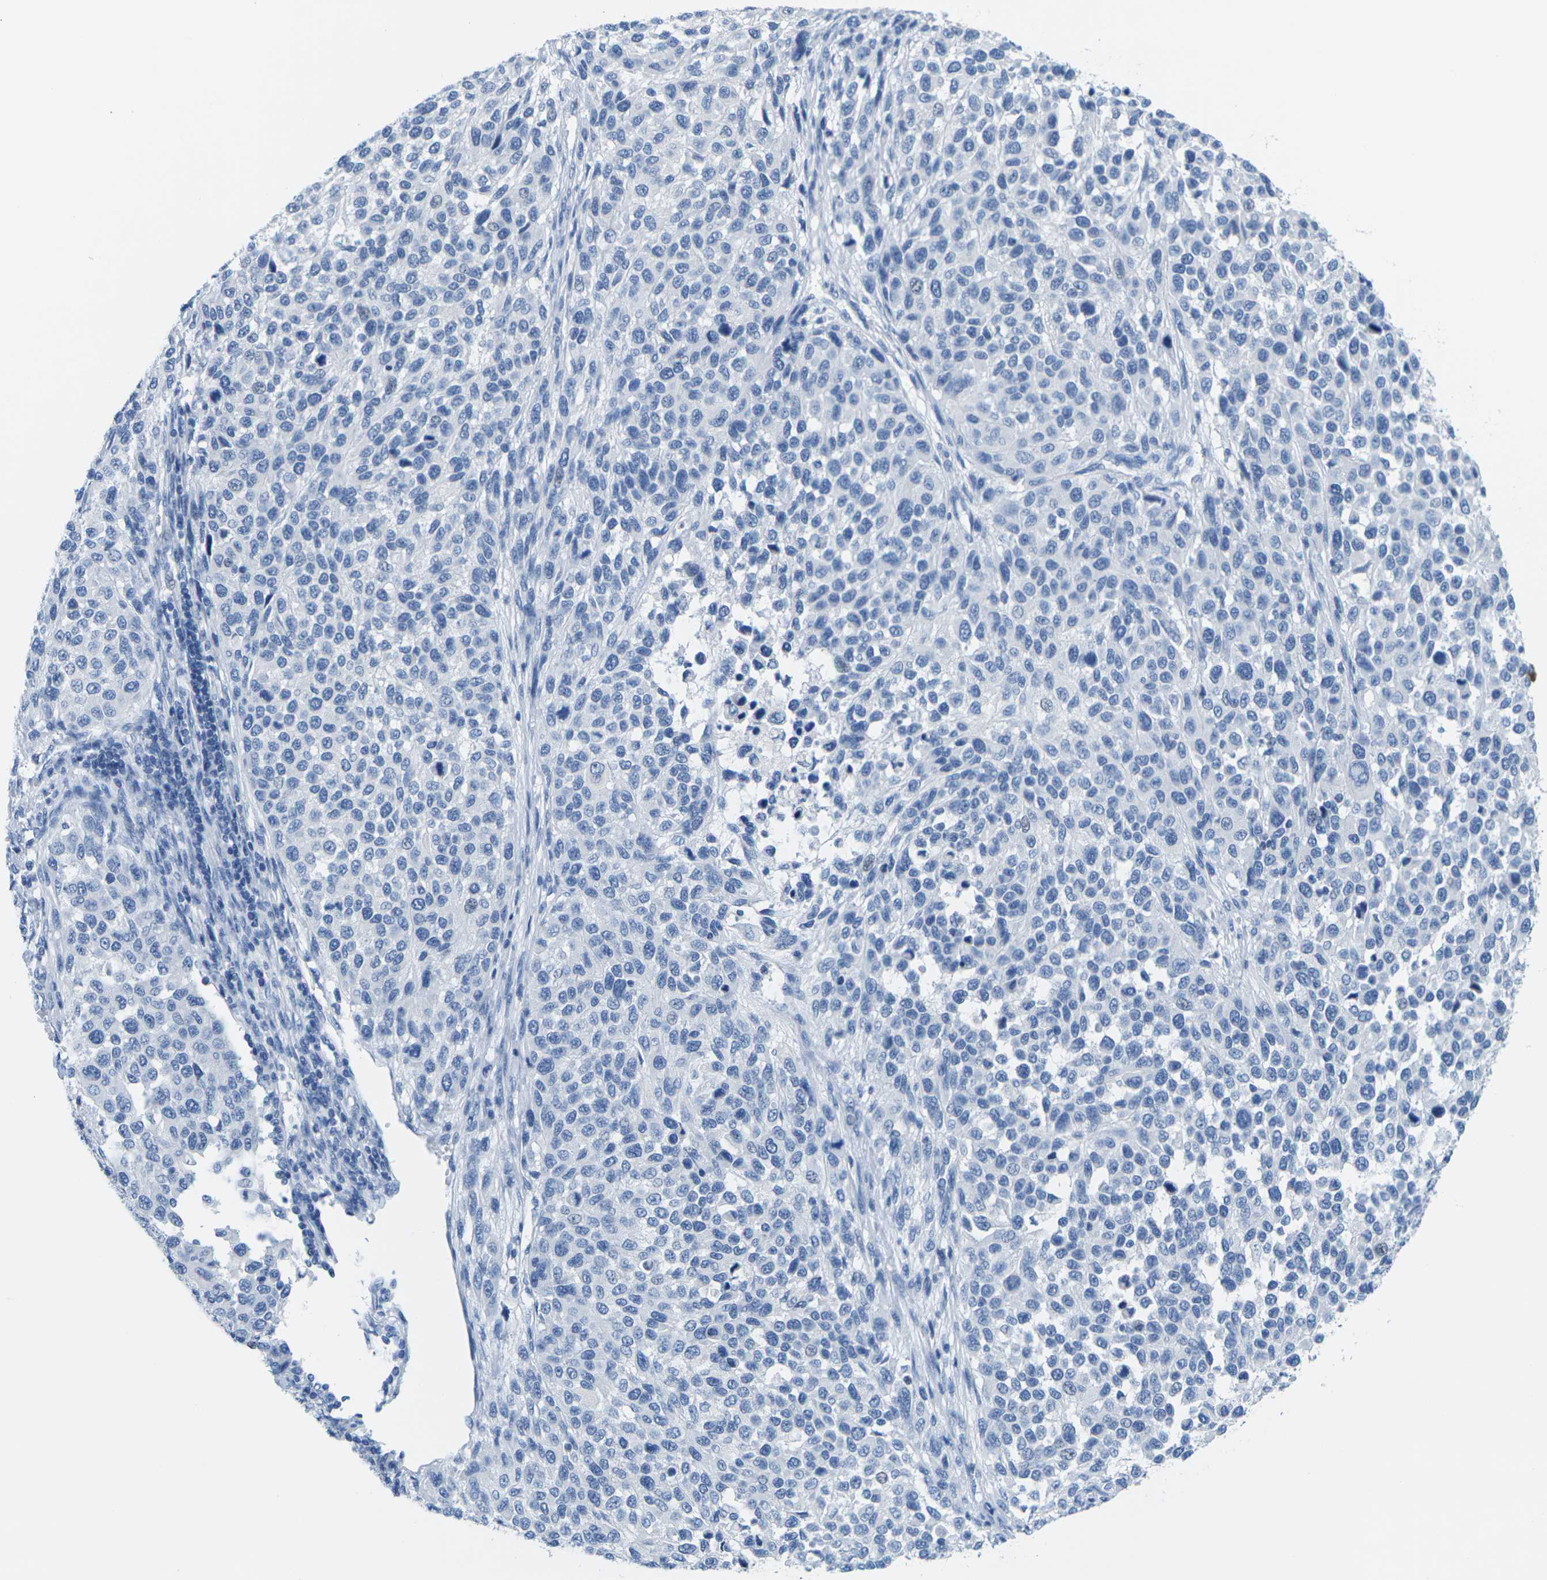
{"staining": {"intensity": "negative", "quantity": "none", "location": "none"}, "tissue": "melanoma", "cell_type": "Tumor cells", "image_type": "cancer", "snomed": [{"axis": "morphology", "description": "Malignant melanoma, Metastatic site"}, {"axis": "topography", "description": "Lymph node"}], "caption": "Histopathology image shows no significant protein staining in tumor cells of melanoma.", "gene": "SLC12A1", "patient": {"sex": "male", "age": 61}}